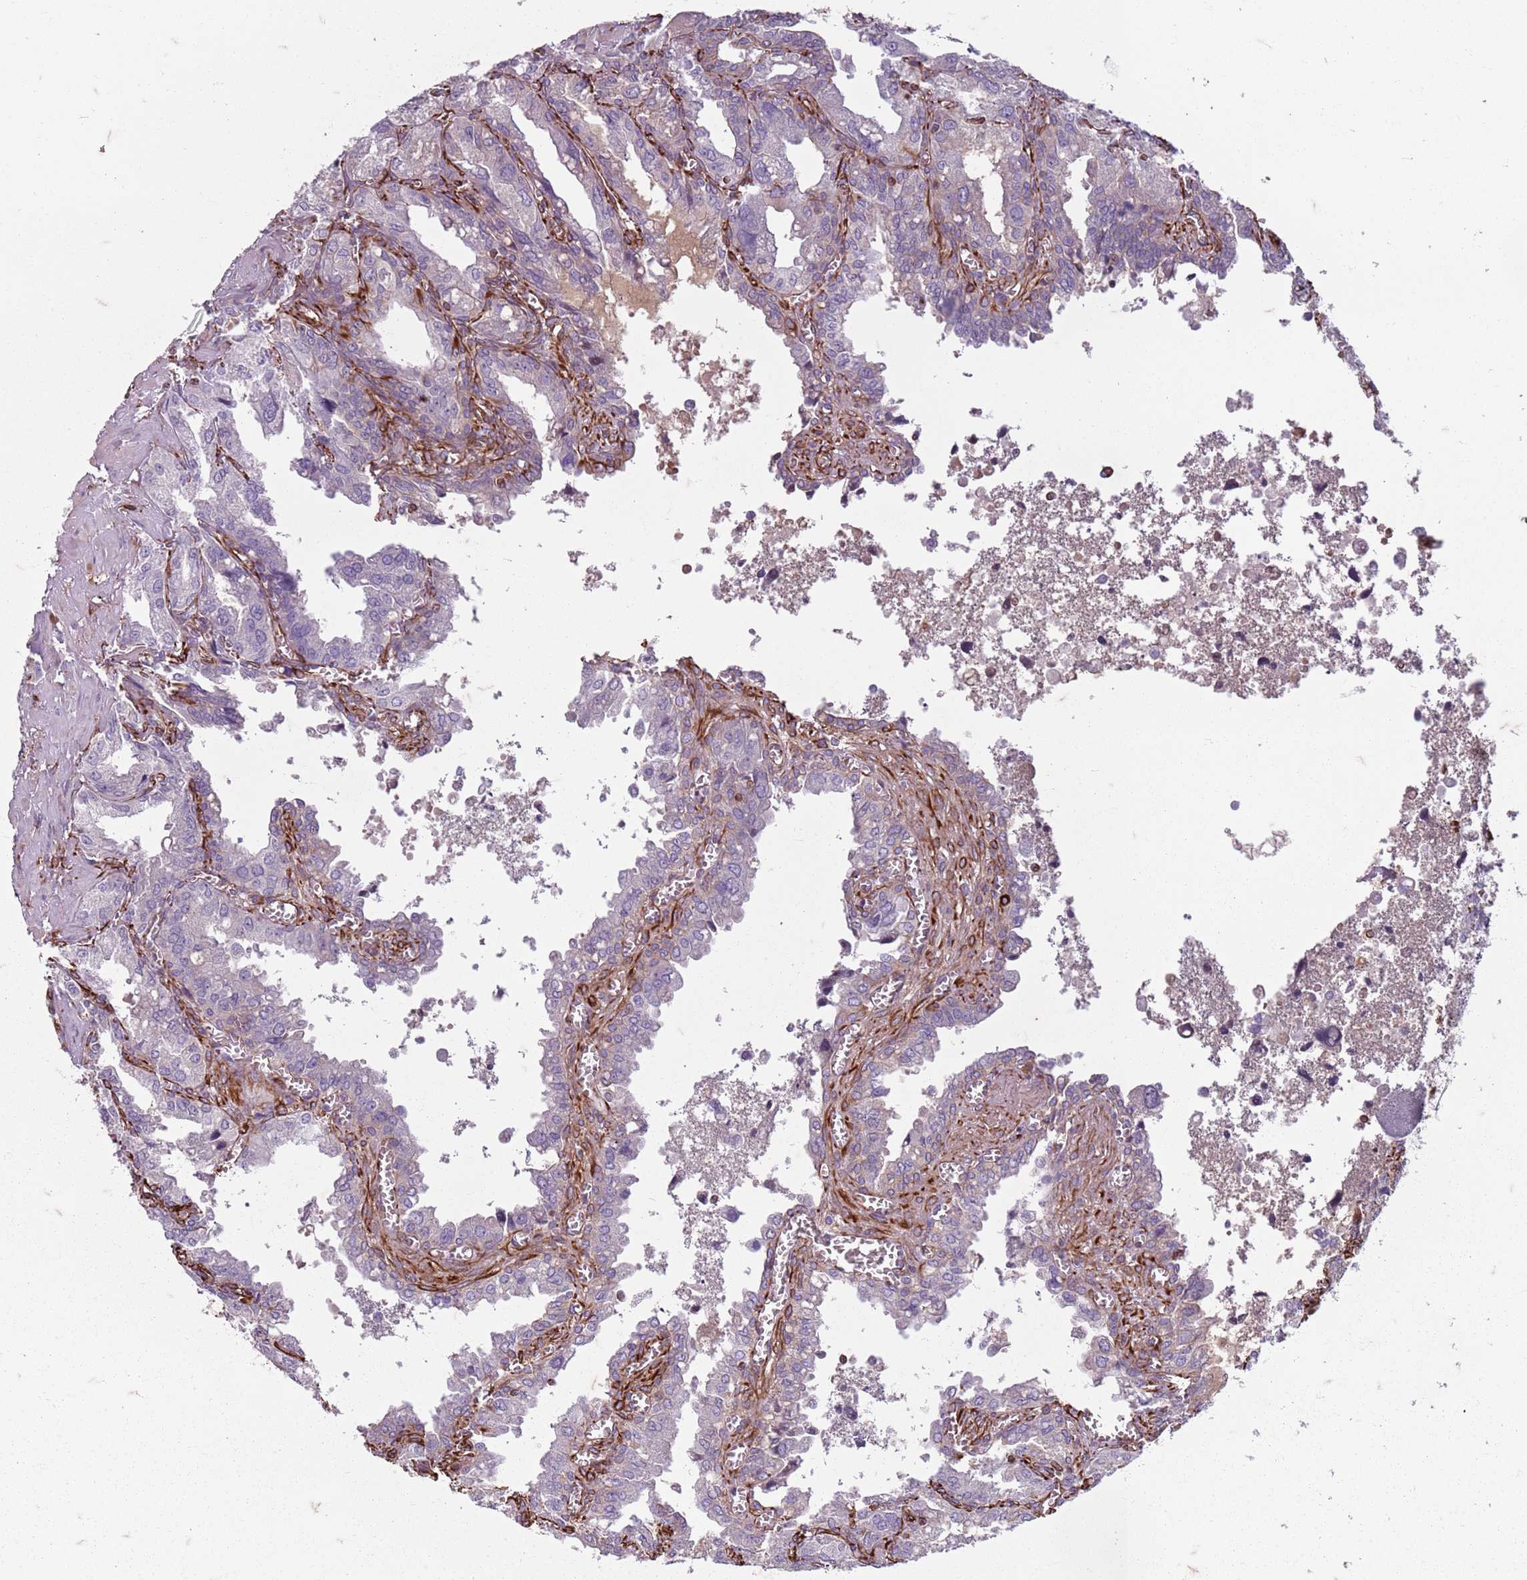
{"staining": {"intensity": "strong", "quantity": "<25%", "location": "cytoplasmic/membranous"}, "tissue": "seminal vesicle", "cell_type": "Glandular cells", "image_type": "normal", "snomed": [{"axis": "morphology", "description": "Normal tissue, NOS"}, {"axis": "topography", "description": "Seminal veicle"}], "caption": "DAB immunohistochemical staining of normal seminal vesicle demonstrates strong cytoplasmic/membranous protein positivity in approximately <25% of glandular cells.", "gene": "TAS2R38", "patient": {"sex": "male", "age": 67}}